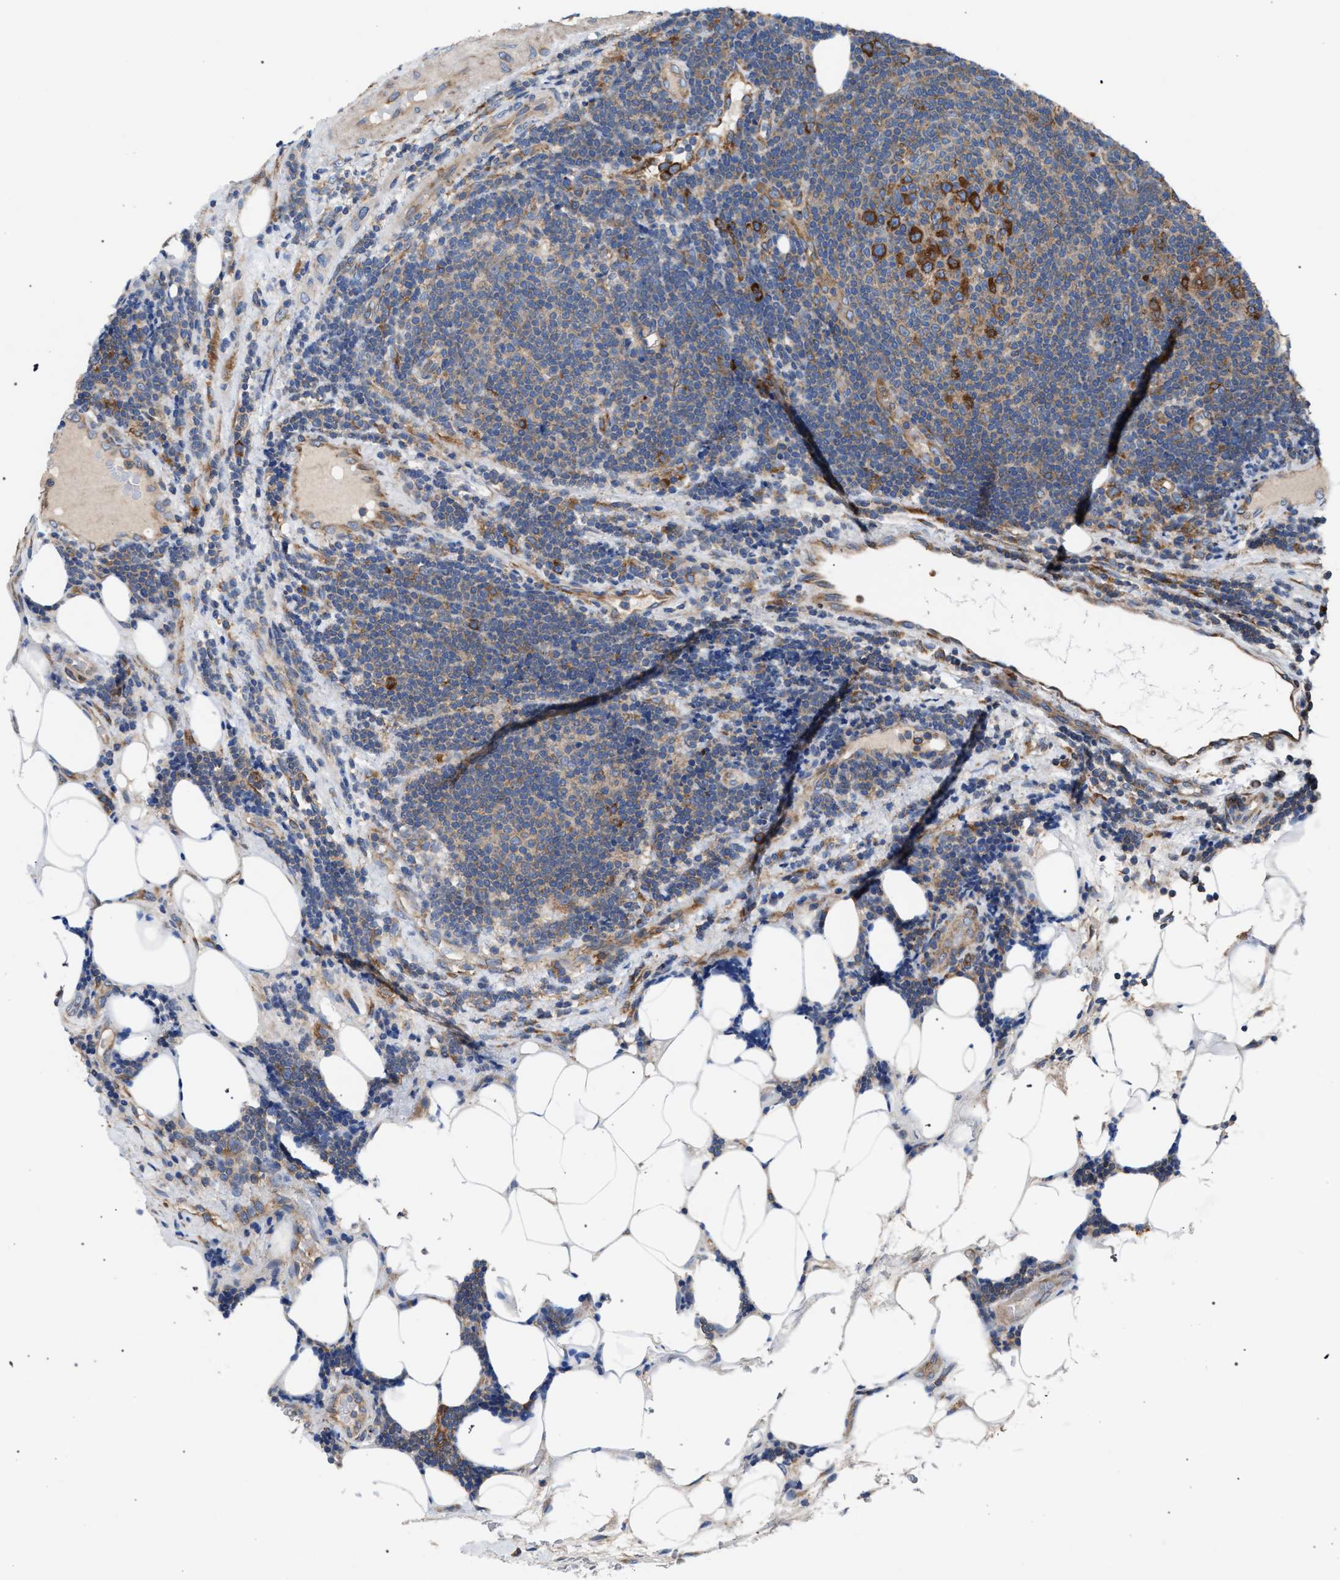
{"staining": {"intensity": "weak", "quantity": "<25%", "location": "cytoplasmic/membranous"}, "tissue": "lymphoma", "cell_type": "Tumor cells", "image_type": "cancer", "snomed": [{"axis": "morphology", "description": "Malignant lymphoma, non-Hodgkin's type, Low grade"}, {"axis": "topography", "description": "Lymph node"}], "caption": "An immunohistochemistry photomicrograph of lymphoma is shown. There is no staining in tumor cells of lymphoma.", "gene": "CDR2L", "patient": {"sex": "male", "age": 83}}